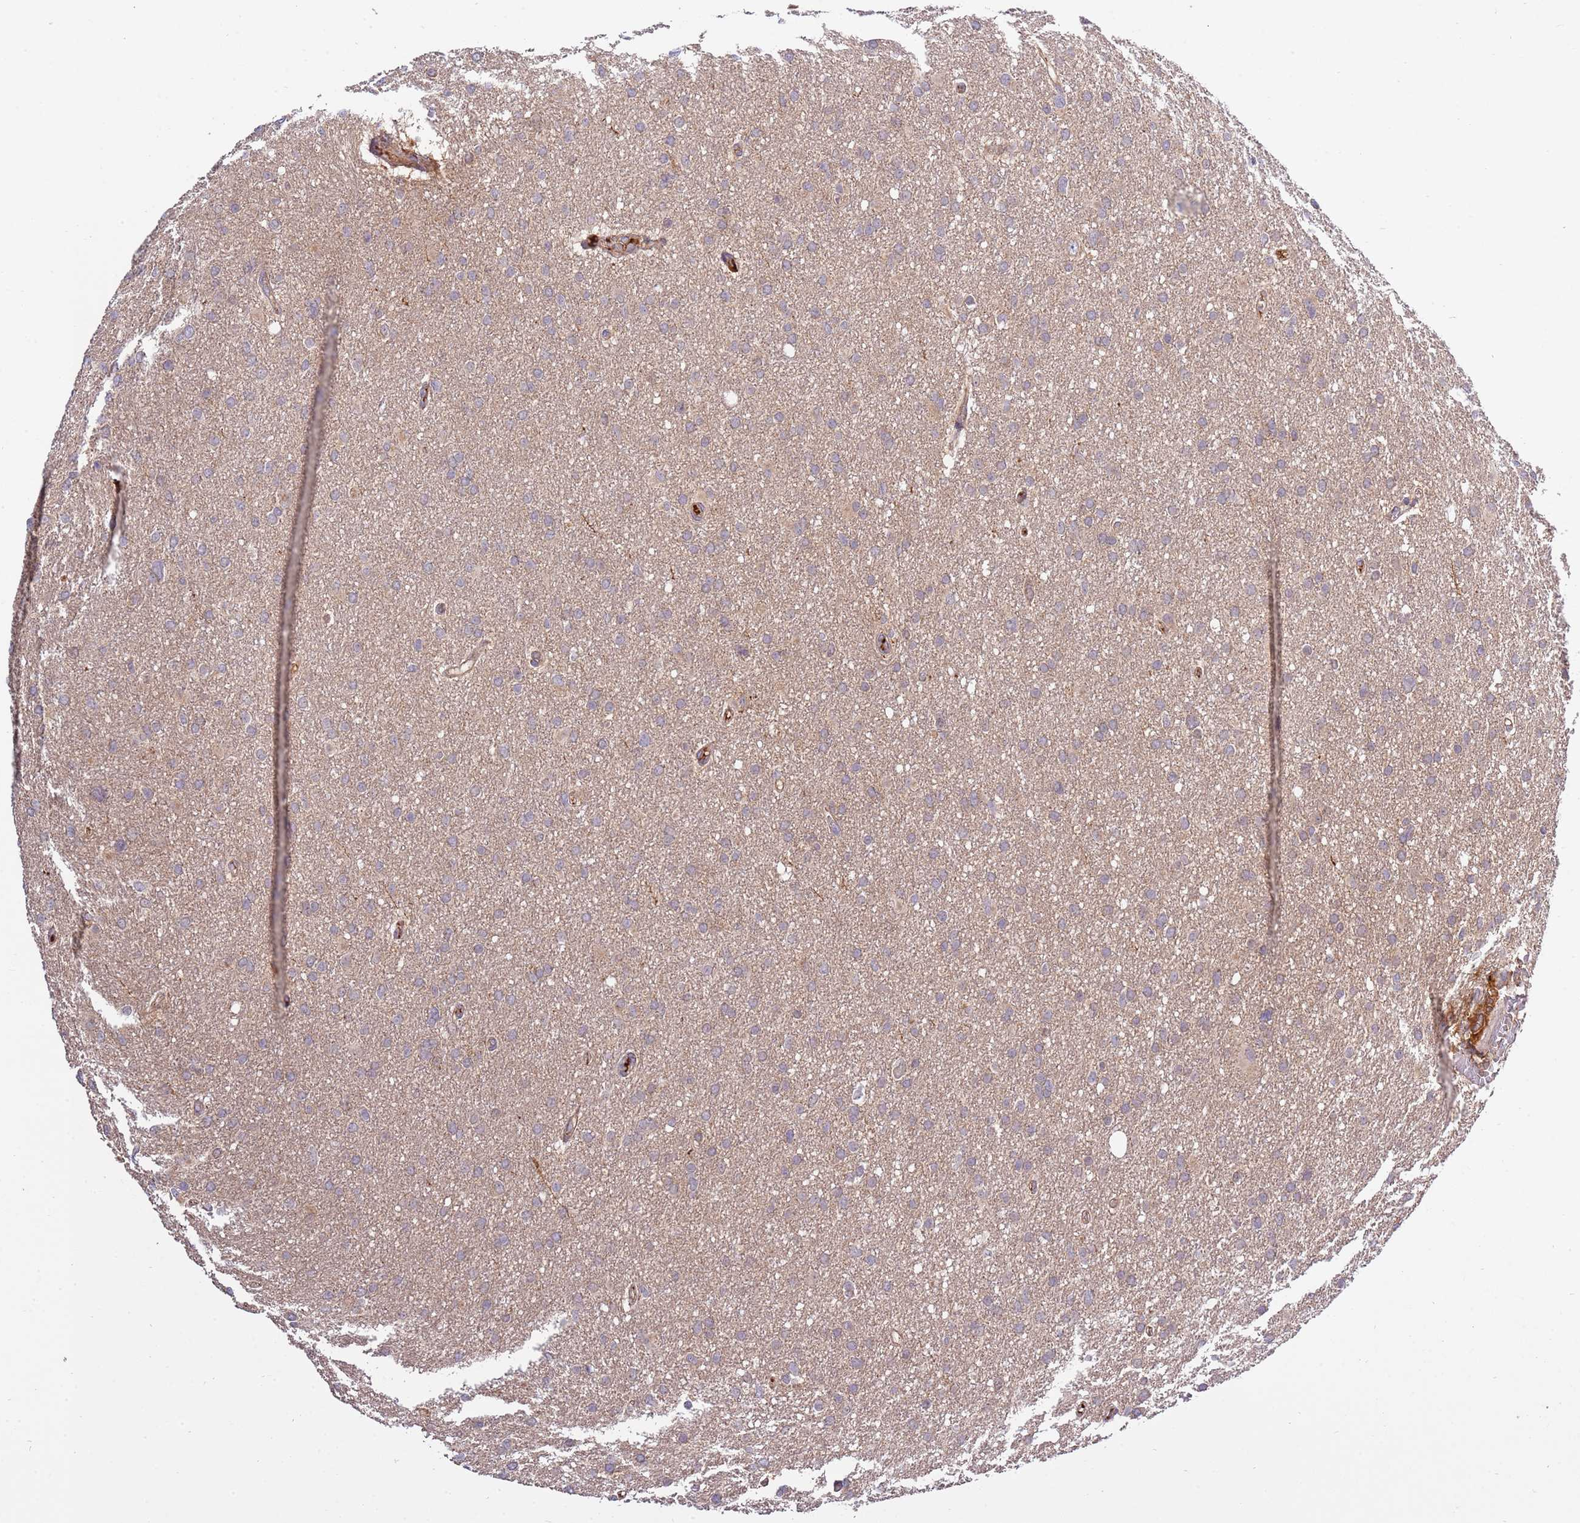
{"staining": {"intensity": "weak", "quantity": ">75%", "location": "cytoplasmic/membranous"}, "tissue": "glioma", "cell_type": "Tumor cells", "image_type": "cancer", "snomed": [{"axis": "morphology", "description": "Glioma, malignant, High grade"}, {"axis": "topography", "description": "Cerebral cortex"}], "caption": "Immunohistochemistry histopathology image of human high-grade glioma (malignant) stained for a protein (brown), which displays low levels of weak cytoplasmic/membranous expression in approximately >75% of tumor cells.", "gene": "ZNF624", "patient": {"sex": "female", "age": 36}}